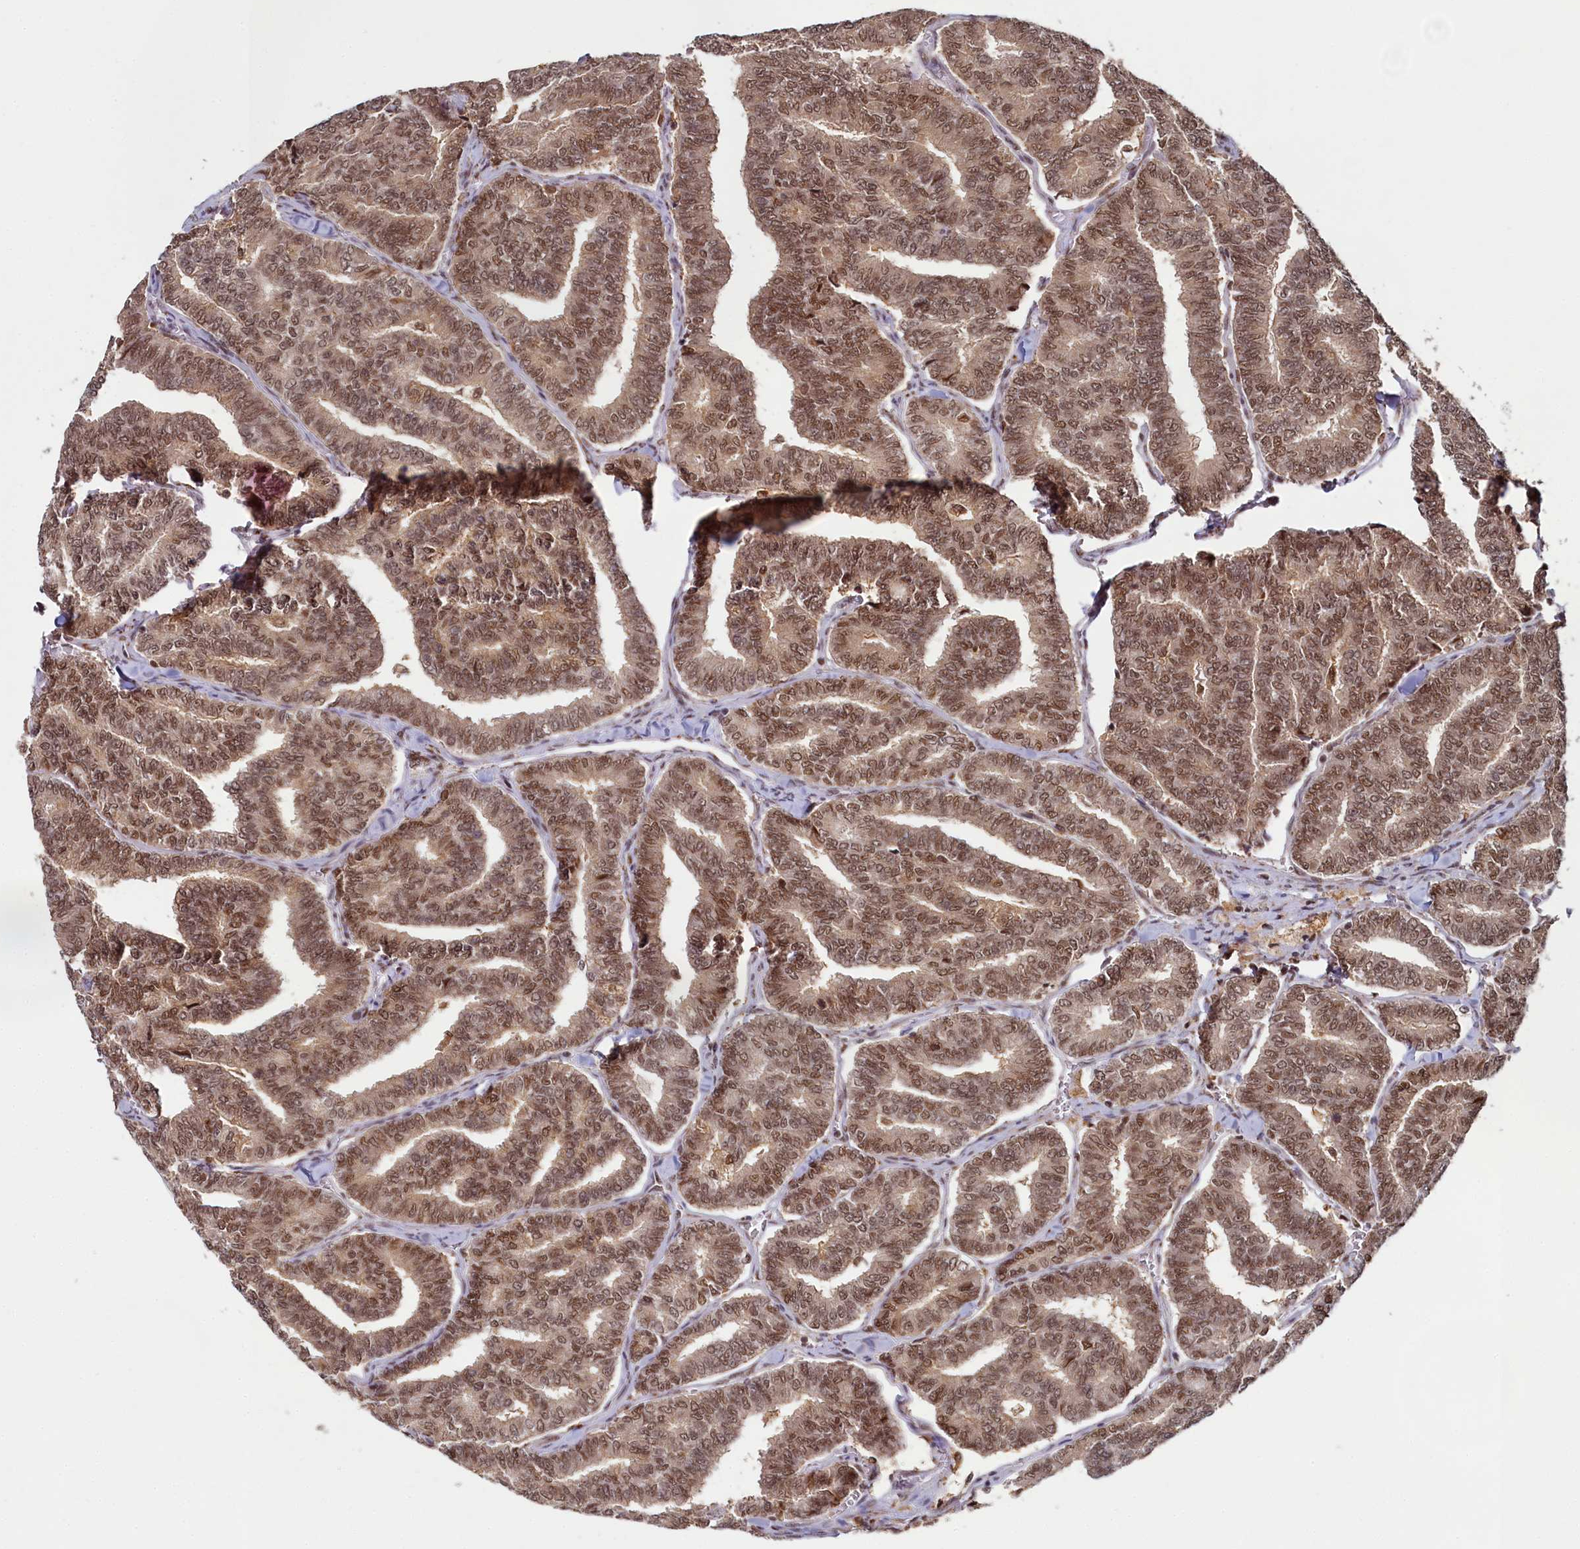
{"staining": {"intensity": "moderate", "quantity": ">75%", "location": "cytoplasmic/membranous,nuclear"}, "tissue": "thyroid cancer", "cell_type": "Tumor cells", "image_type": "cancer", "snomed": [{"axis": "morphology", "description": "Papillary adenocarcinoma, NOS"}, {"axis": "topography", "description": "Thyroid gland"}], "caption": "A medium amount of moderate cytoplasmic/membranous and nuclear positivity is identified in about >75% of tumor cells in thyroid cancer (papillary adenocarcinoma) tissue.", "gene": "PPHLN1", "patient": {"sex": "female", "age": 35}}